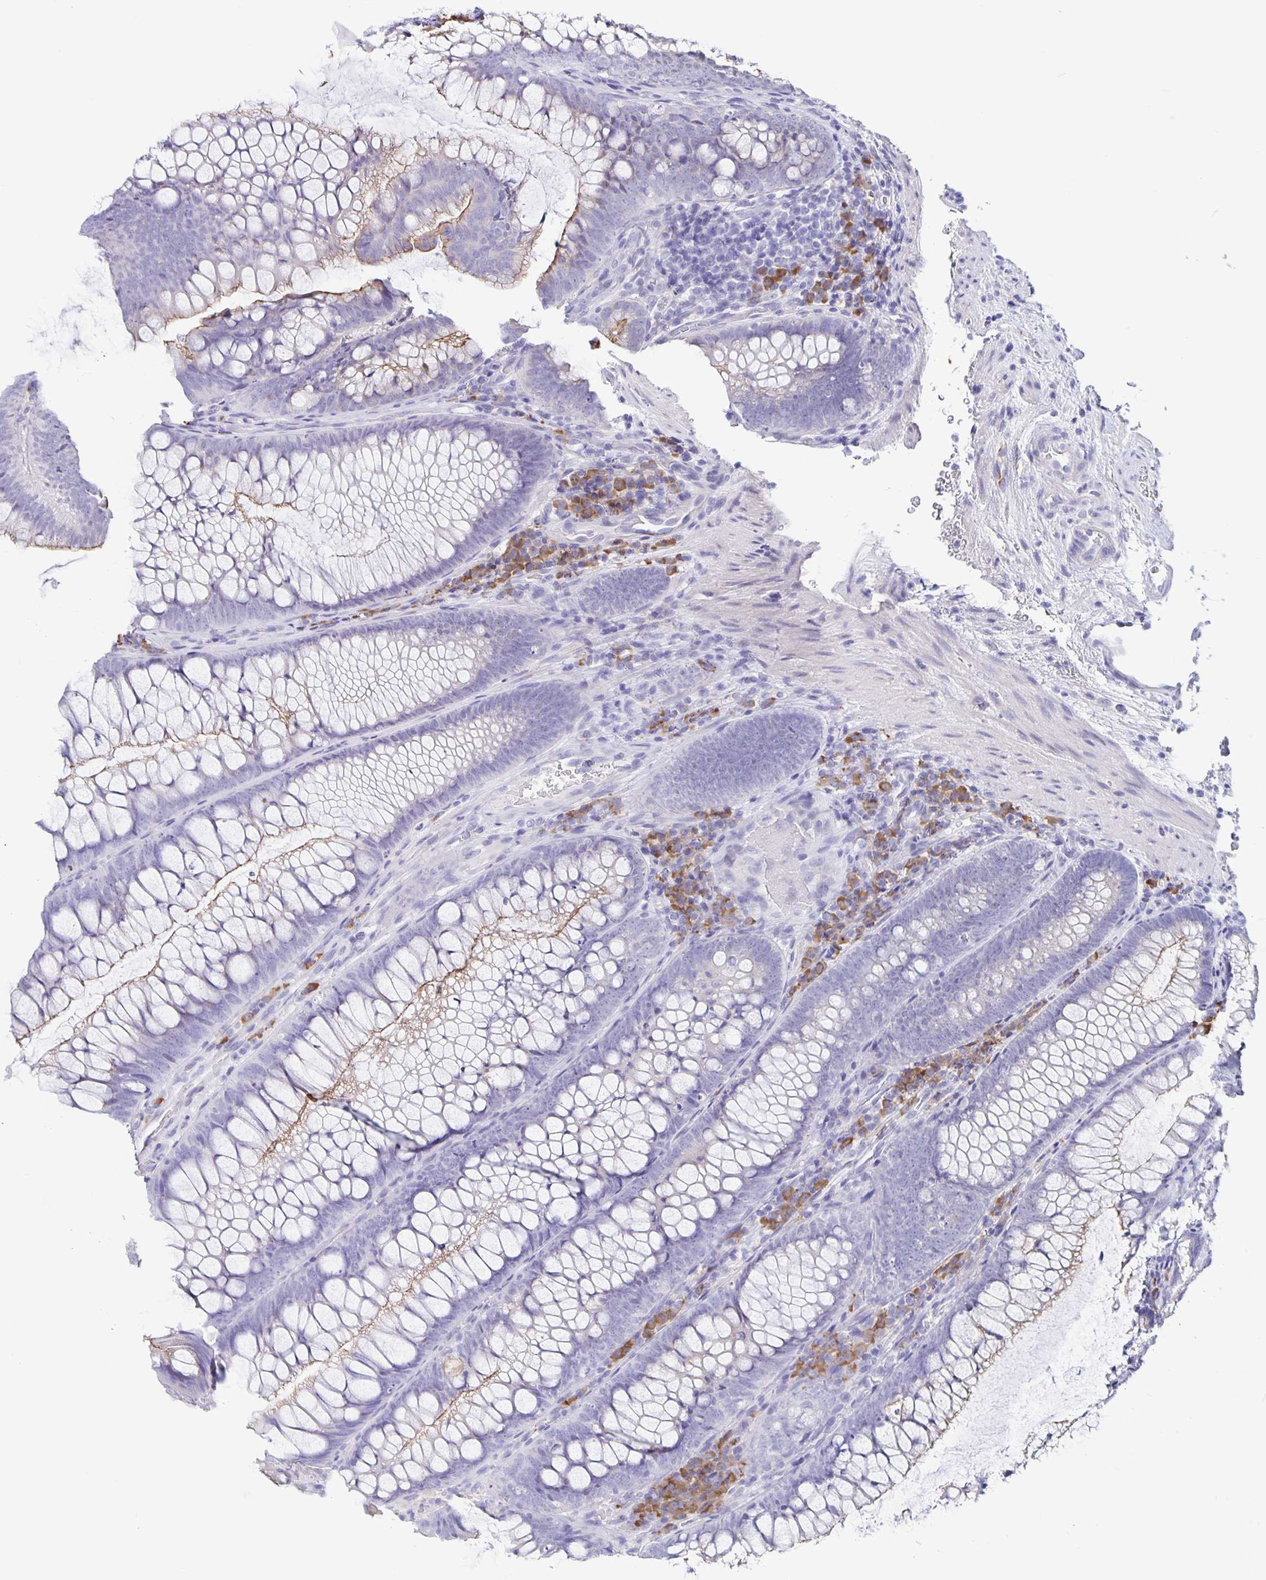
{"staining": {"intensity": "negative", "quantity": "none", "location": "none"}, "tissue": "colon", "cell_type": "Endothelial cells", "image_type": "normal", "snomed": [{"axis": "morphology", "description": "Normal tissue, NOS"}, {"axis": "morphology", "description": "Adenoma, NOS"}, {"axis": "topography", "description": "Soft tissue"}, {"axis": "topography", "description": "Colon"}], "caption": "Image shows no significant protein positivity in endothelial cells of unremarkable colon. The staining is performed using DAB (3,3'-diaminobenzidine) brown chromogen with nuclei counter-stained in using hematoxylin.", "gene": "ERMN", "patient": {"sex": "male", "age": 47}}